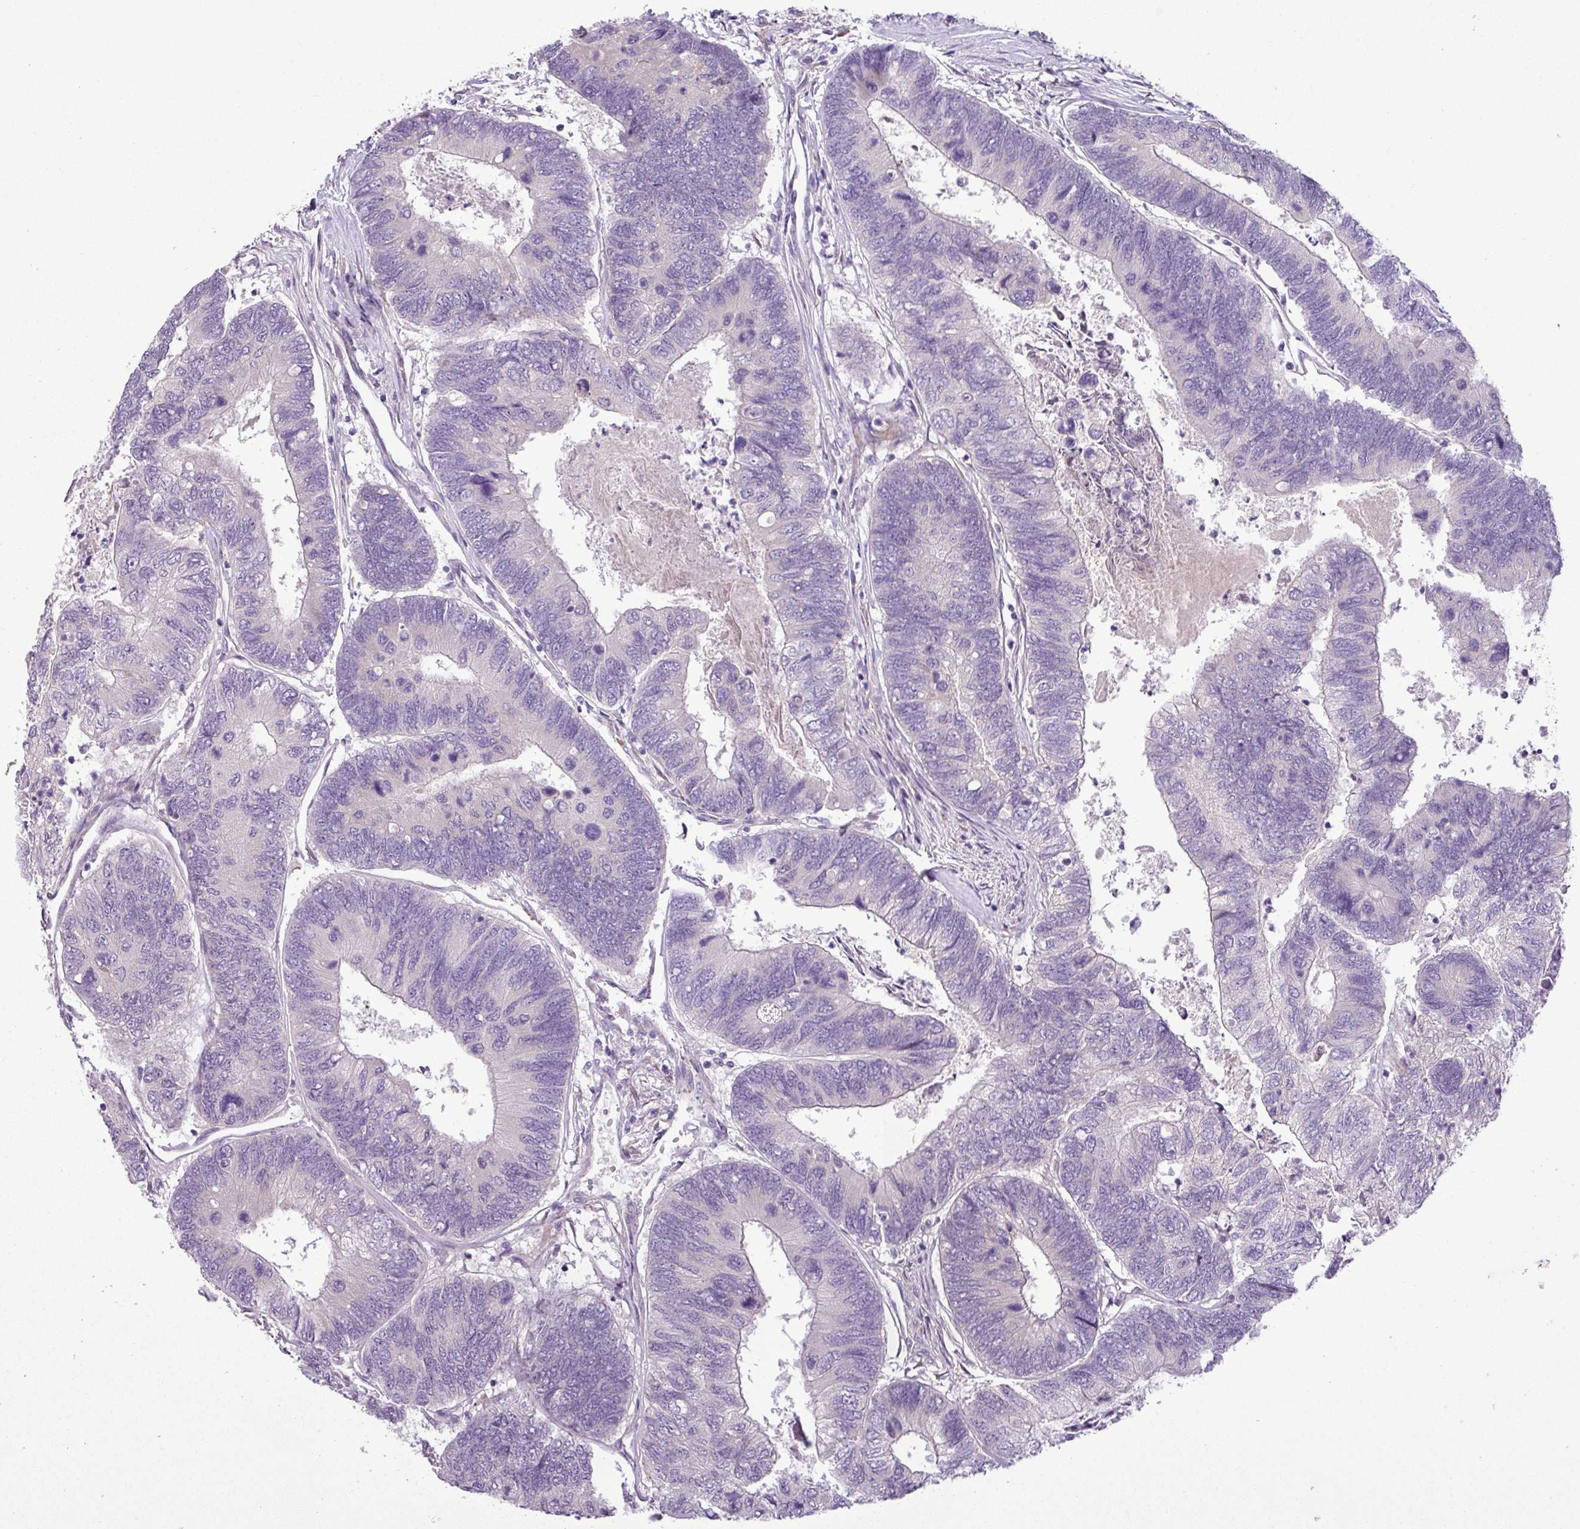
{"staining": {"intensity": "negative", "quantity": "none", "location": "none"}, "tissue": "colorectal cancer", "cell_type": "Tumor cells", "image_type": "cancer", "snomed": [{"axis": "morphology", "description": "Adenocarcinoma, NOS"}, {"axis": "topography", "description": "Colon"}], "caption": "IHC of colorectal cancer (adenocarcinoma) shows no staining in tumor cells.", "gene": "MOCS3", "patient": {"sex": "female", "age": 67}}